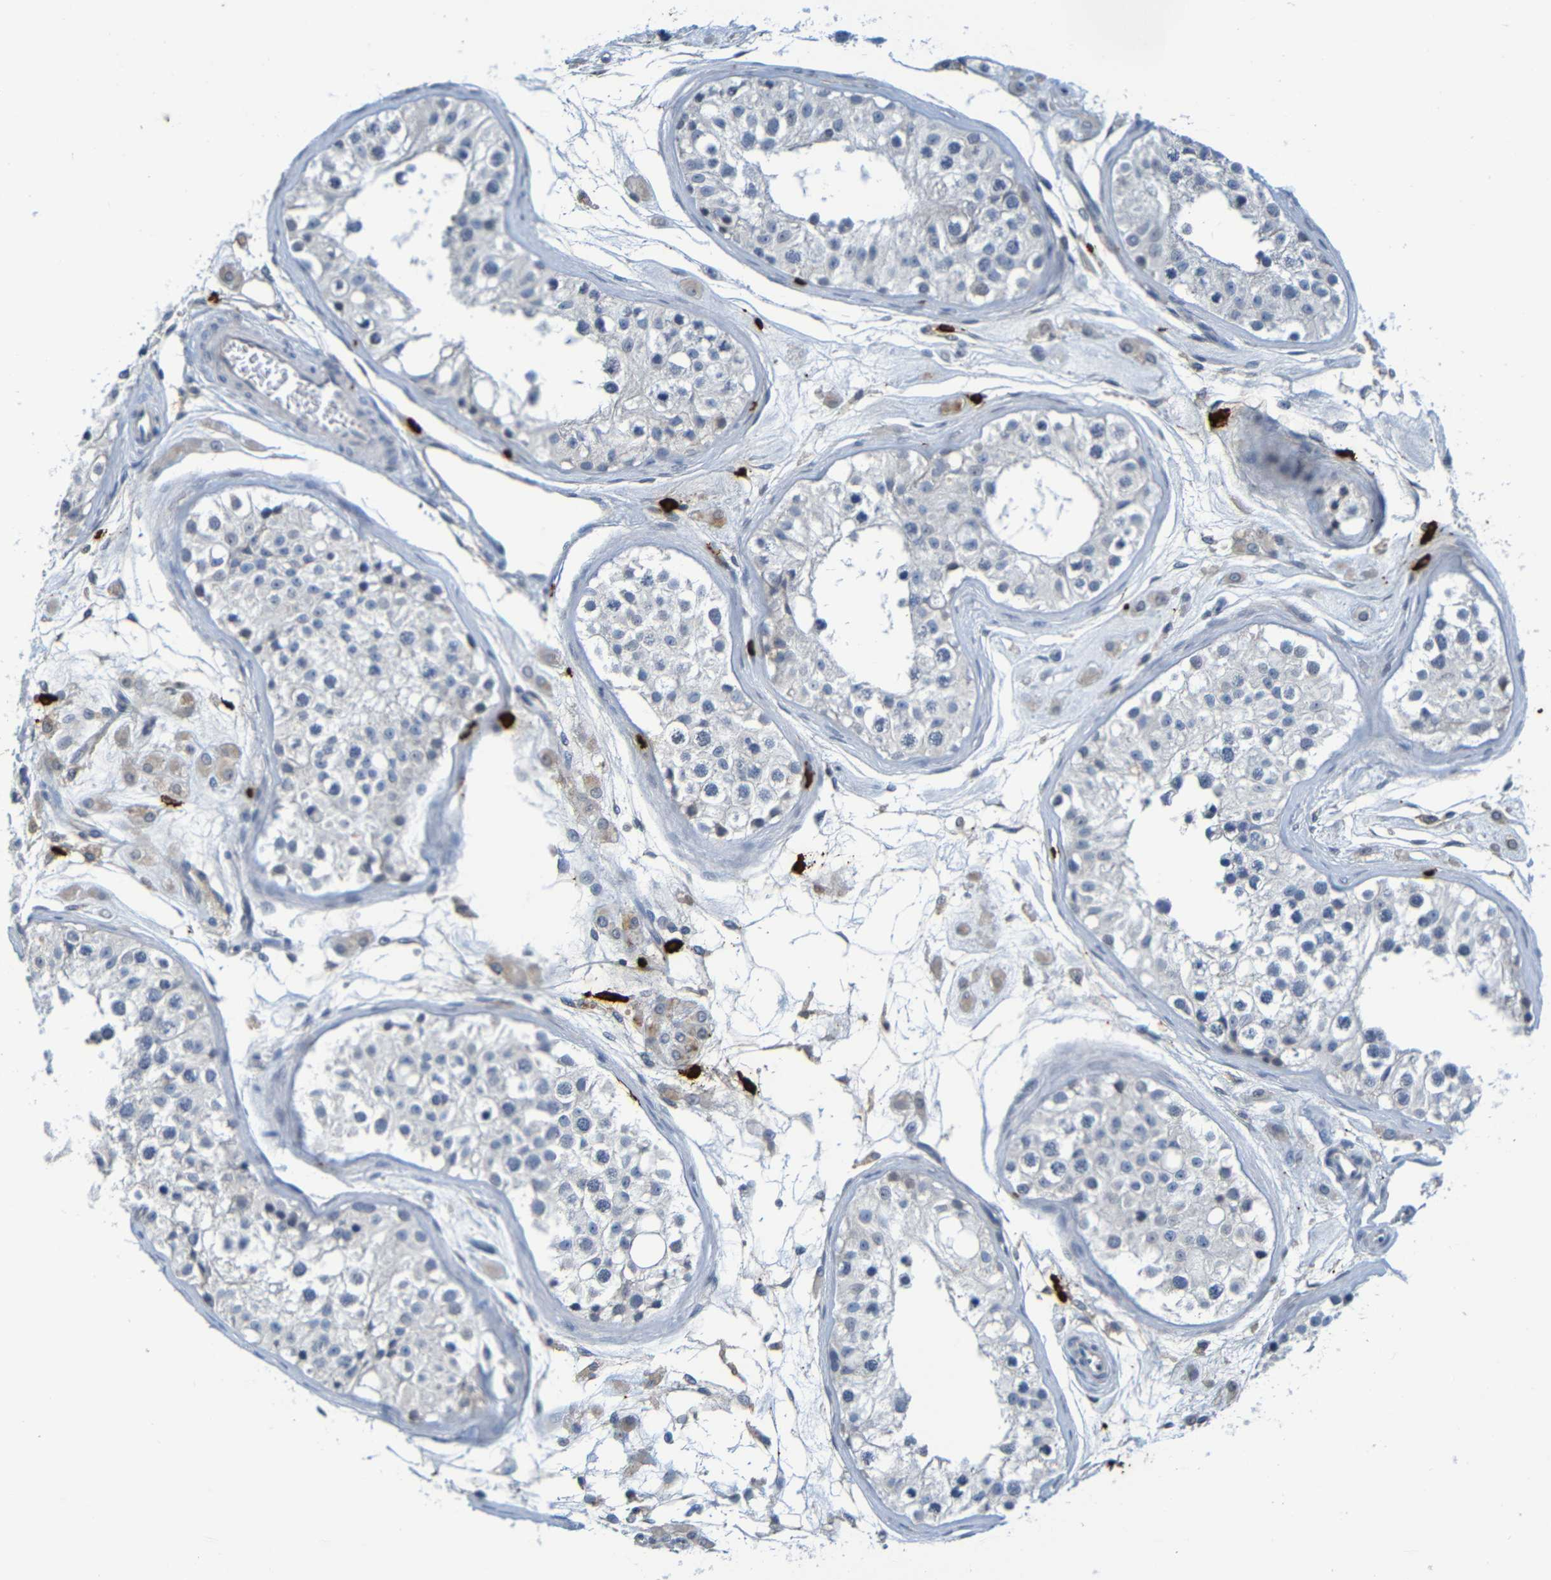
{"staining": {"intensity": "negative", "quantity": "none", "location": "none"}, "tissue": "testis", "cell_type": "Cells in seminiferous ducts", "image_type": "normal", "snomed": [{"axis": "morphology", "description": "Normal tissue, NOS"}, {"axis": "morphology", "description": "Adenocarcinoma, metastatic, NOS"}, {"axis": "topography", "description": "Testis"}], "caption": "DAB (3,3'-diaminobenzidine) immunohistochemical staining of unremarkable testis demonstrates no significant staining in cells in seminiferous ducts. (Immunohistochemistry, brightfield microscopy, high magnification).", "gene": "C3AR1", "patient": {"sex": "male", "age": 26}}